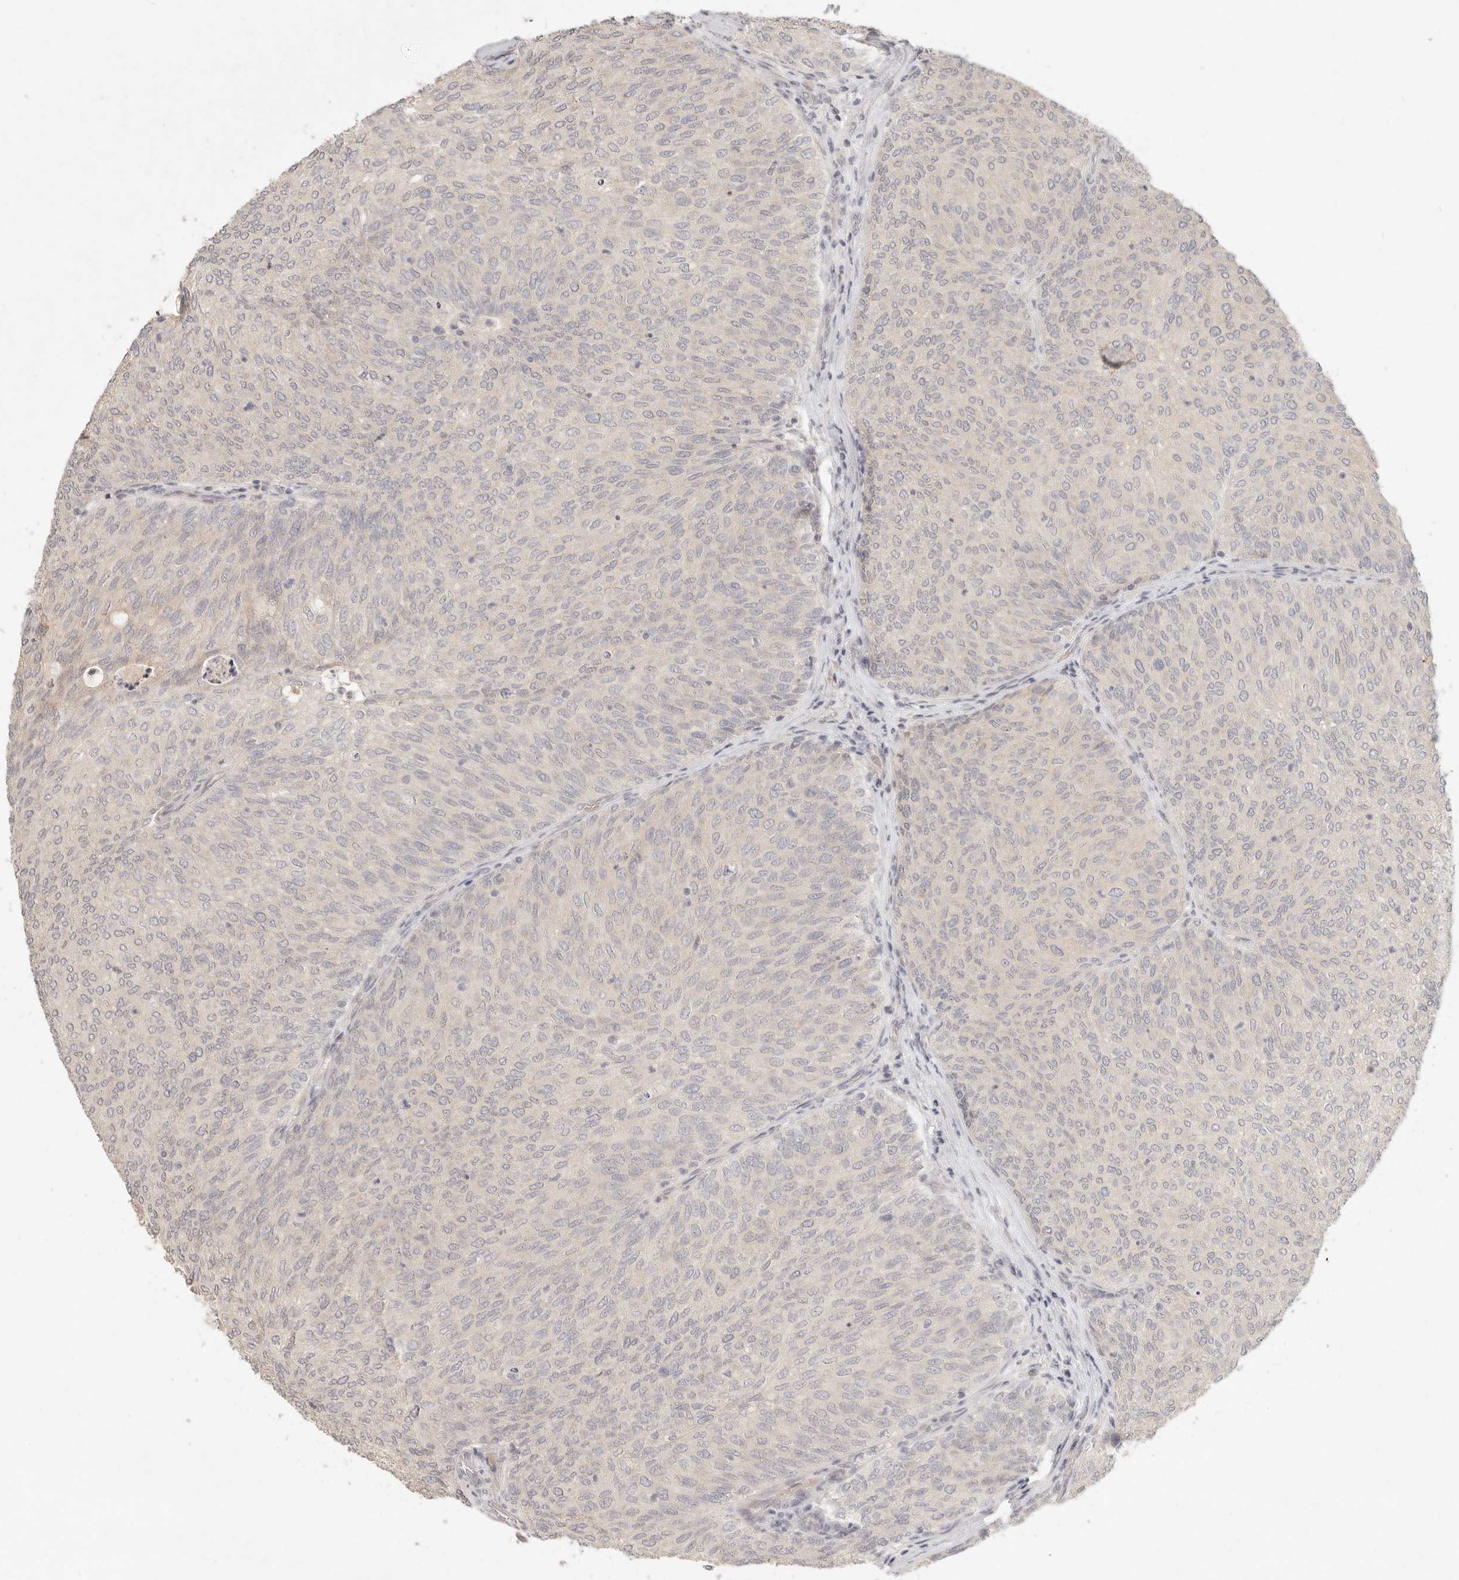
{"staining": {"intensity": "negative", "quantity": "none", "location": "none"}, "tissue": "urothelial cancer", "cell_type": "Tumor cells", "image_type": "cancer", "snomed": [{"axis": "morphology", "description": "Urothelial carcinoma, Low grade"}, {"axis": "topography", "description": "Urinary bladder"}], "caption": "Tumor cells show no significant expression in urothelial cancer. (Stains: DAB (3,3'-diaminobenzidine) IHC with hematoxylin counter stain, Microscopy: brightfield microscopy at high magnification).", "gene": "UBXN11", "patient": {"sex": "female", "age": 79}}